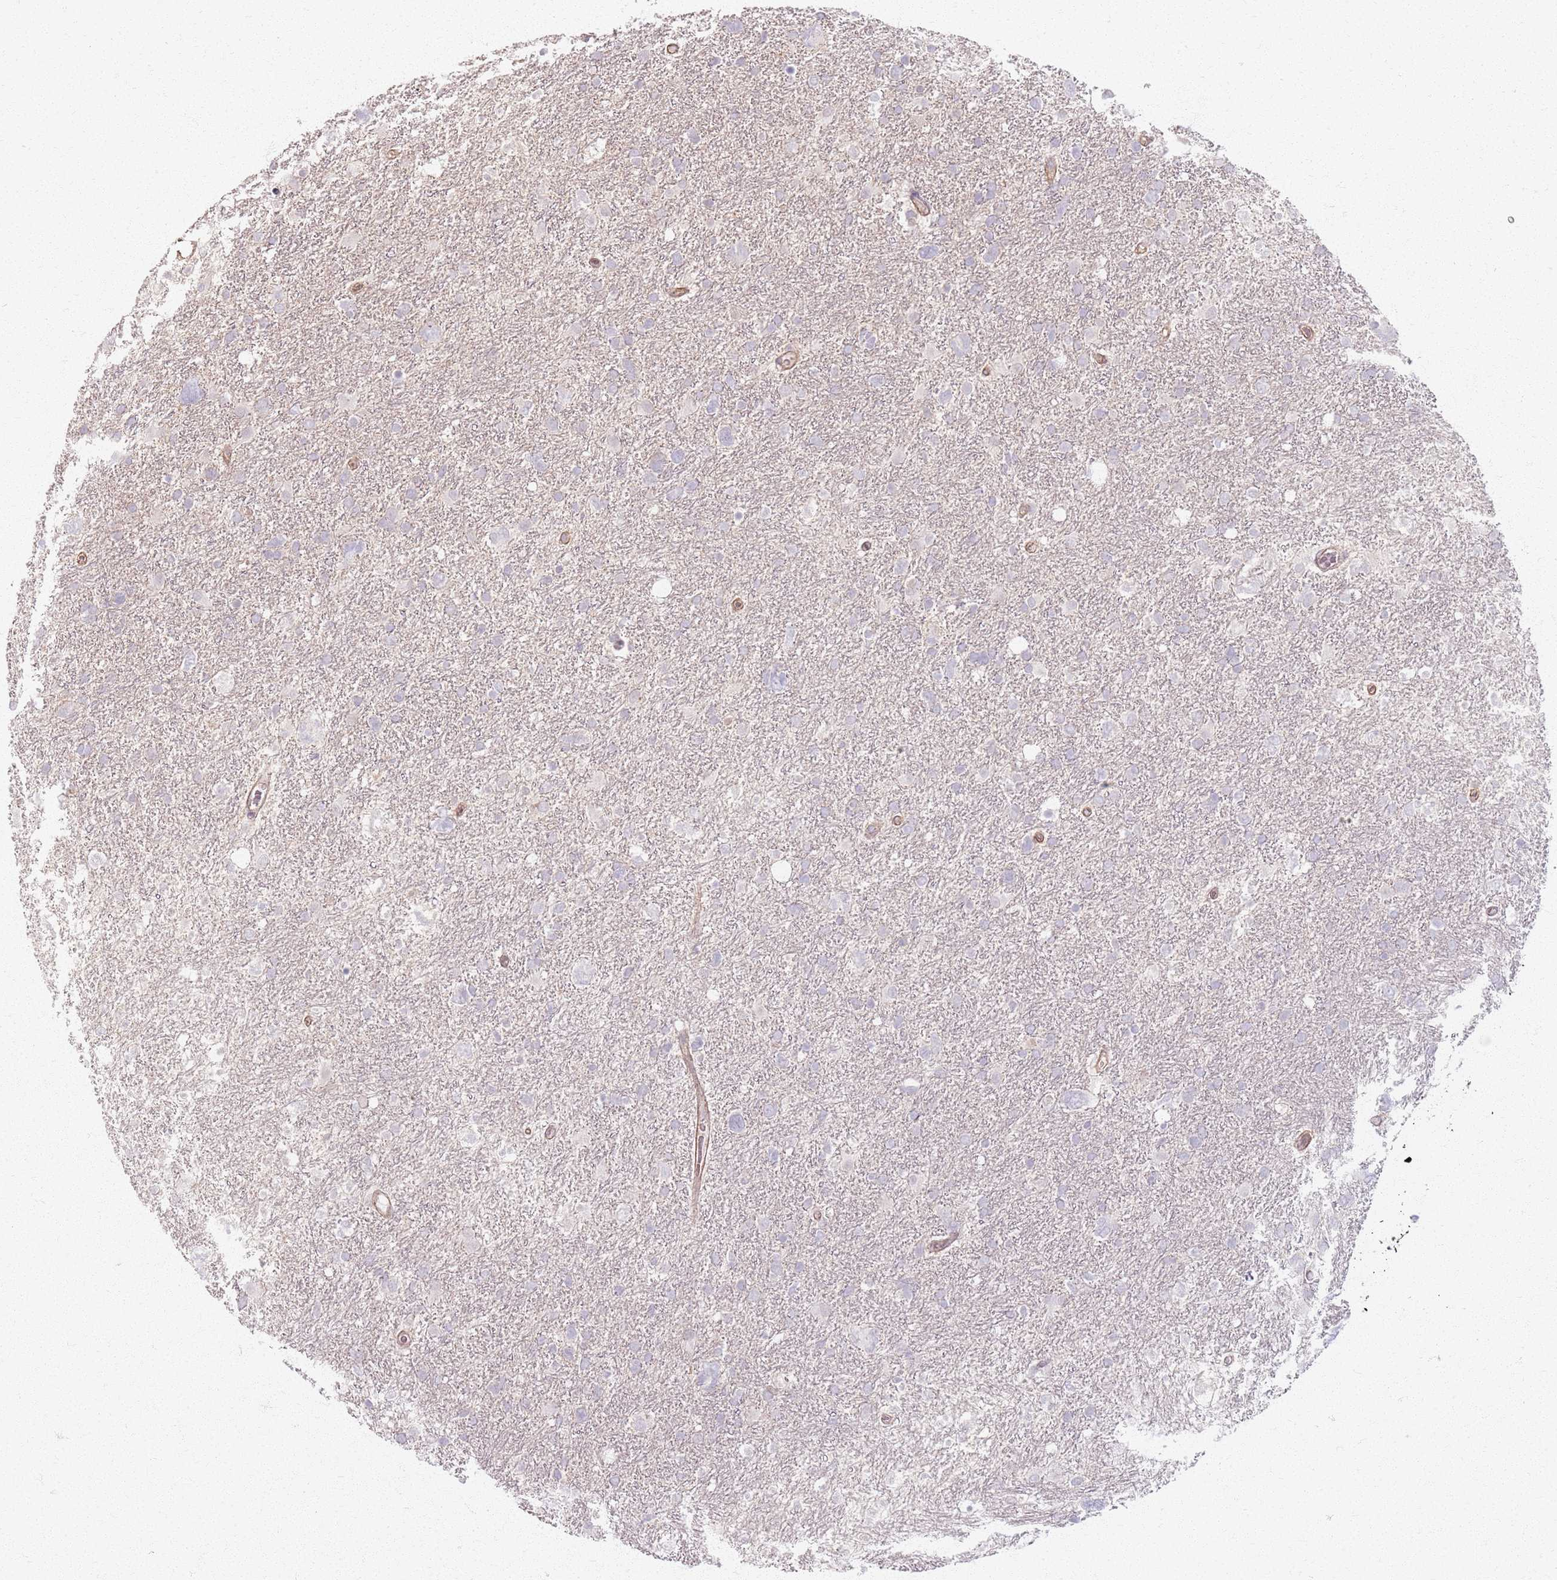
{"staining": {"intensity": "negative", "quantity": "none", "location": "none"}, "tissue": "glioma", "cell_type": "Tumor cells", "image_type": "cancer", "snomed": [{"axis": "morphology", "description": "Glioma, malignant, High grade"}, {"axis": "topography", "description": "Brain"}], "caption": "An immunohistochemistry (IHC) histopathology image of glioma is shown. There is no staining in tumor cells of glioma. (Immunohistochemistry, brightfield microscopy, high magnification).", "gene": "KCNA5", "patient": {"sex": "male", "age": 61}}